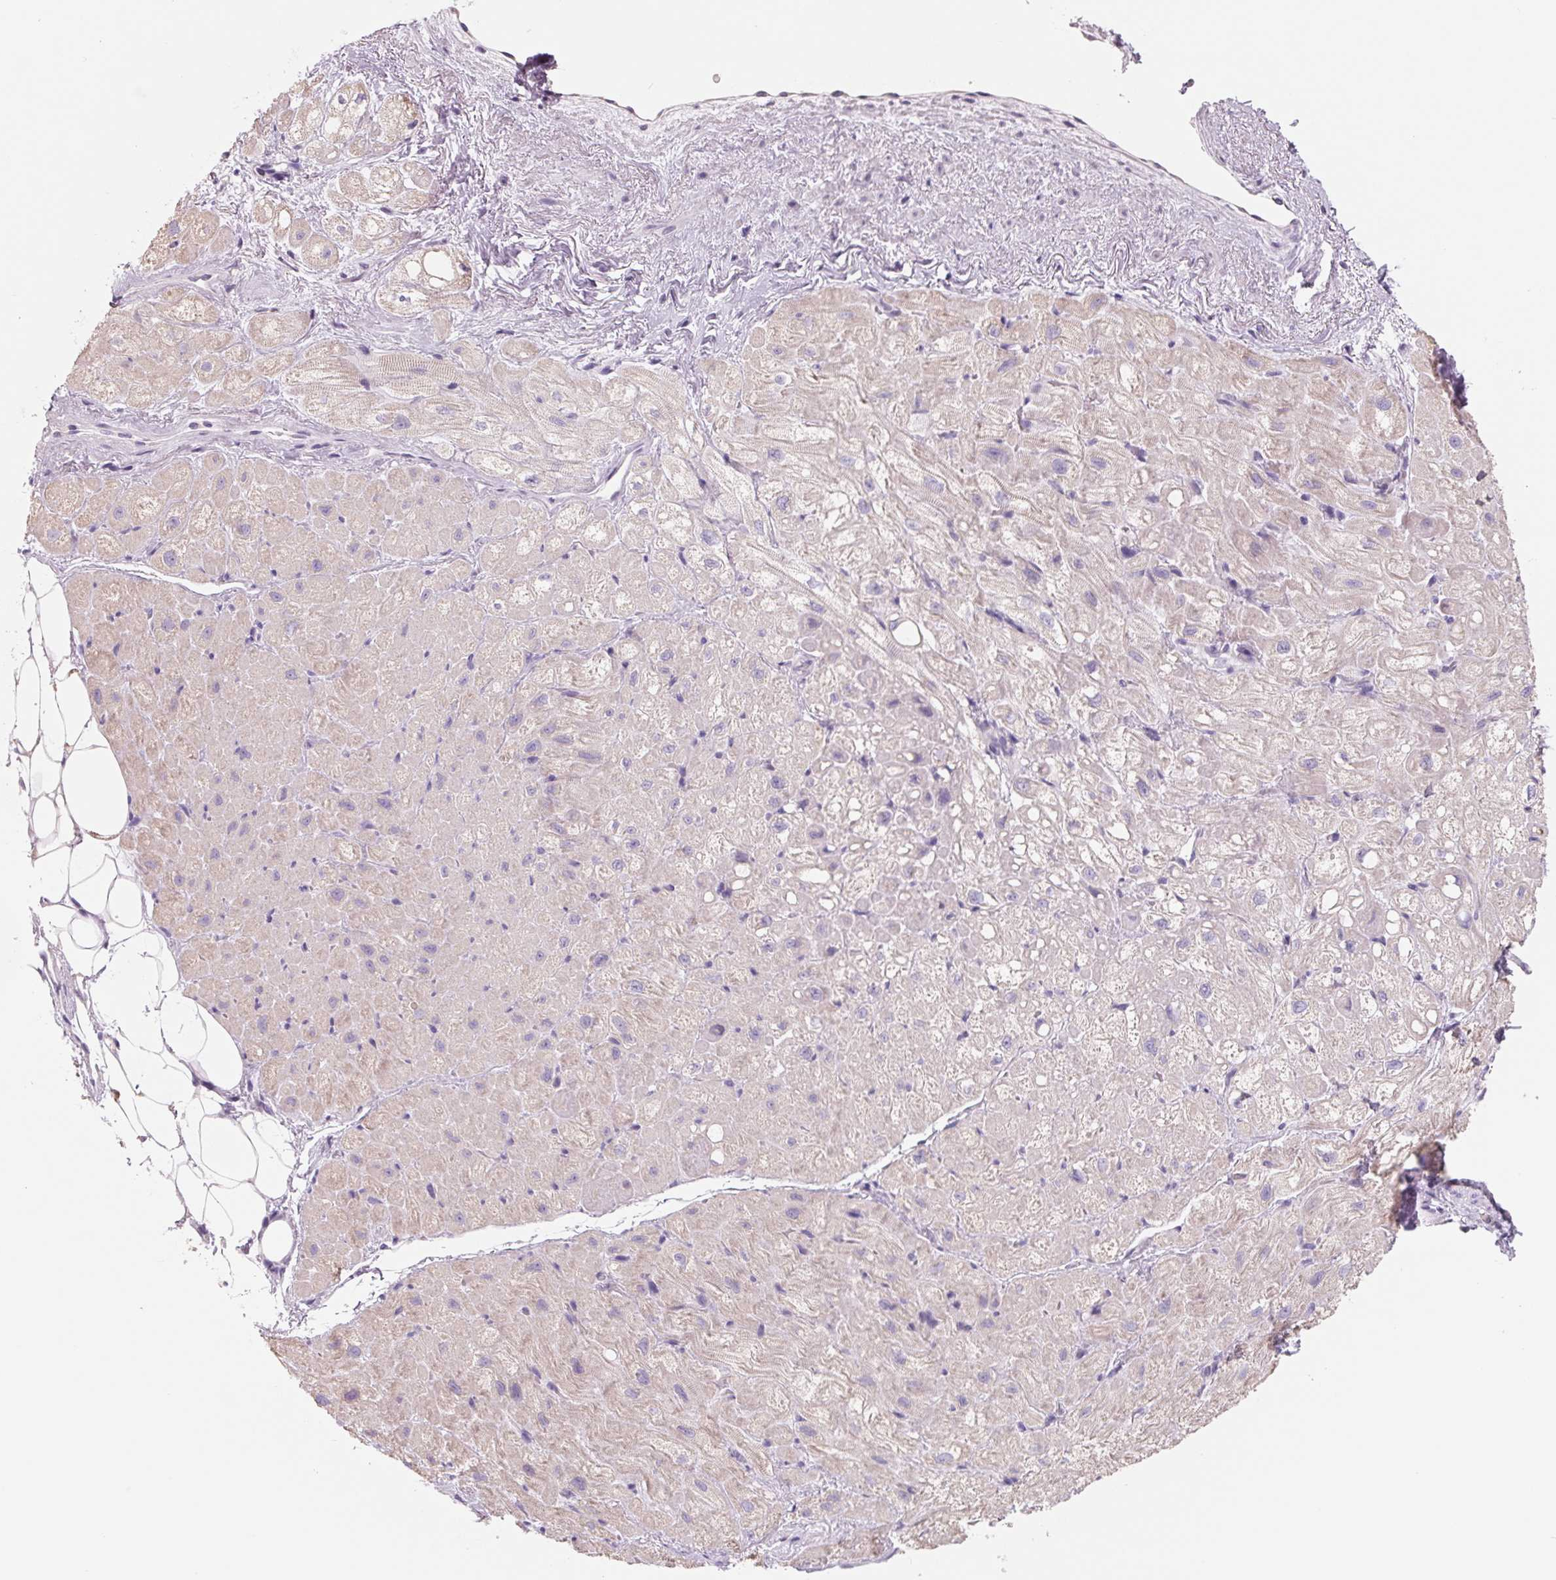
{"staining": {"intensity": "negative", "quantity": "none", "location": "none"}, "tissue": "heart muscle", "cell_type": "Cardiomyocytes", "image_type": "normal", "snomed": [{"axis": "morphology", "description": "Normal tissue, NOS"}, {"axis": "topography", "description": "Heart"}], "caption": "The immunohistochemistry (IHC) image has no significant expression in cardiomyocytes of heart muscle. The staining was performed using DAB (3,3'-diaminobenzidine) to visualize the protein expression in brown, while the nuclei were stained in blue with hematoxylin (Magnification: 20x).", "gene": "FTCD", "patient": {"sex": "female", "age": 69}}